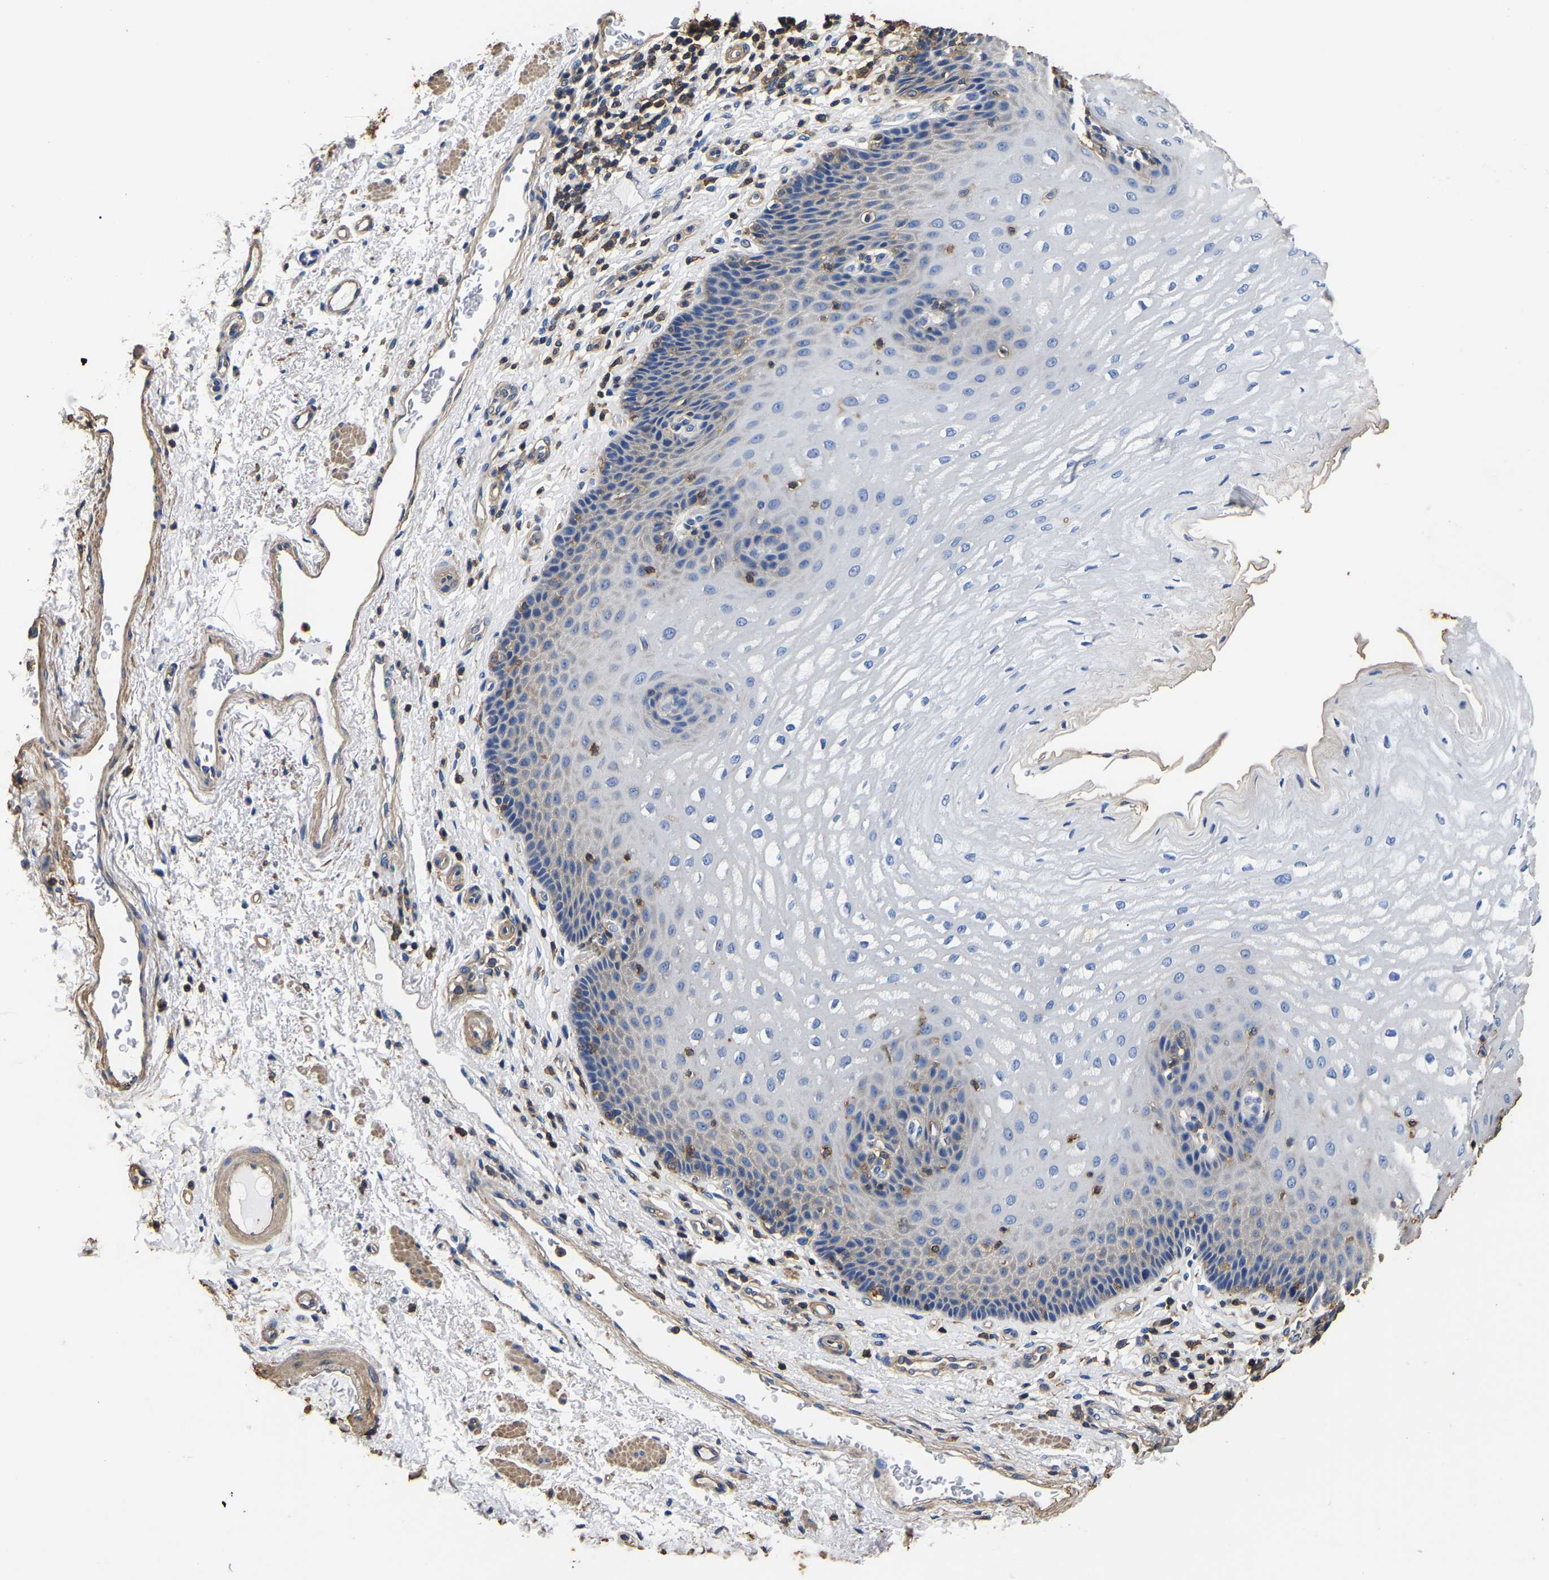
{"staining": {"intensity": "negative", "quantity": "none", "location": "none"}, "tissue": "esophagus", "cell_type": "Squamous epithelial cells", "image_type": "normal", "snomed": [{"axis": "morphology", "description": "Normal tissue, NOS"}, {"axis": "topography", "description": "Esophagus"}], "caption": "The immunohistochemistry (IHC) image has no significant staining in squamous epithelial cells of esophagus. The staining was performed using DAB (3,3'-diaminobenzidine) to visualize the protein expression in brown, while the nuclei were stained in blue with hematoxylin (Magnification: 20x).", "gene": "ARMT1", "patient": {"sex": "male", "age": 54}}